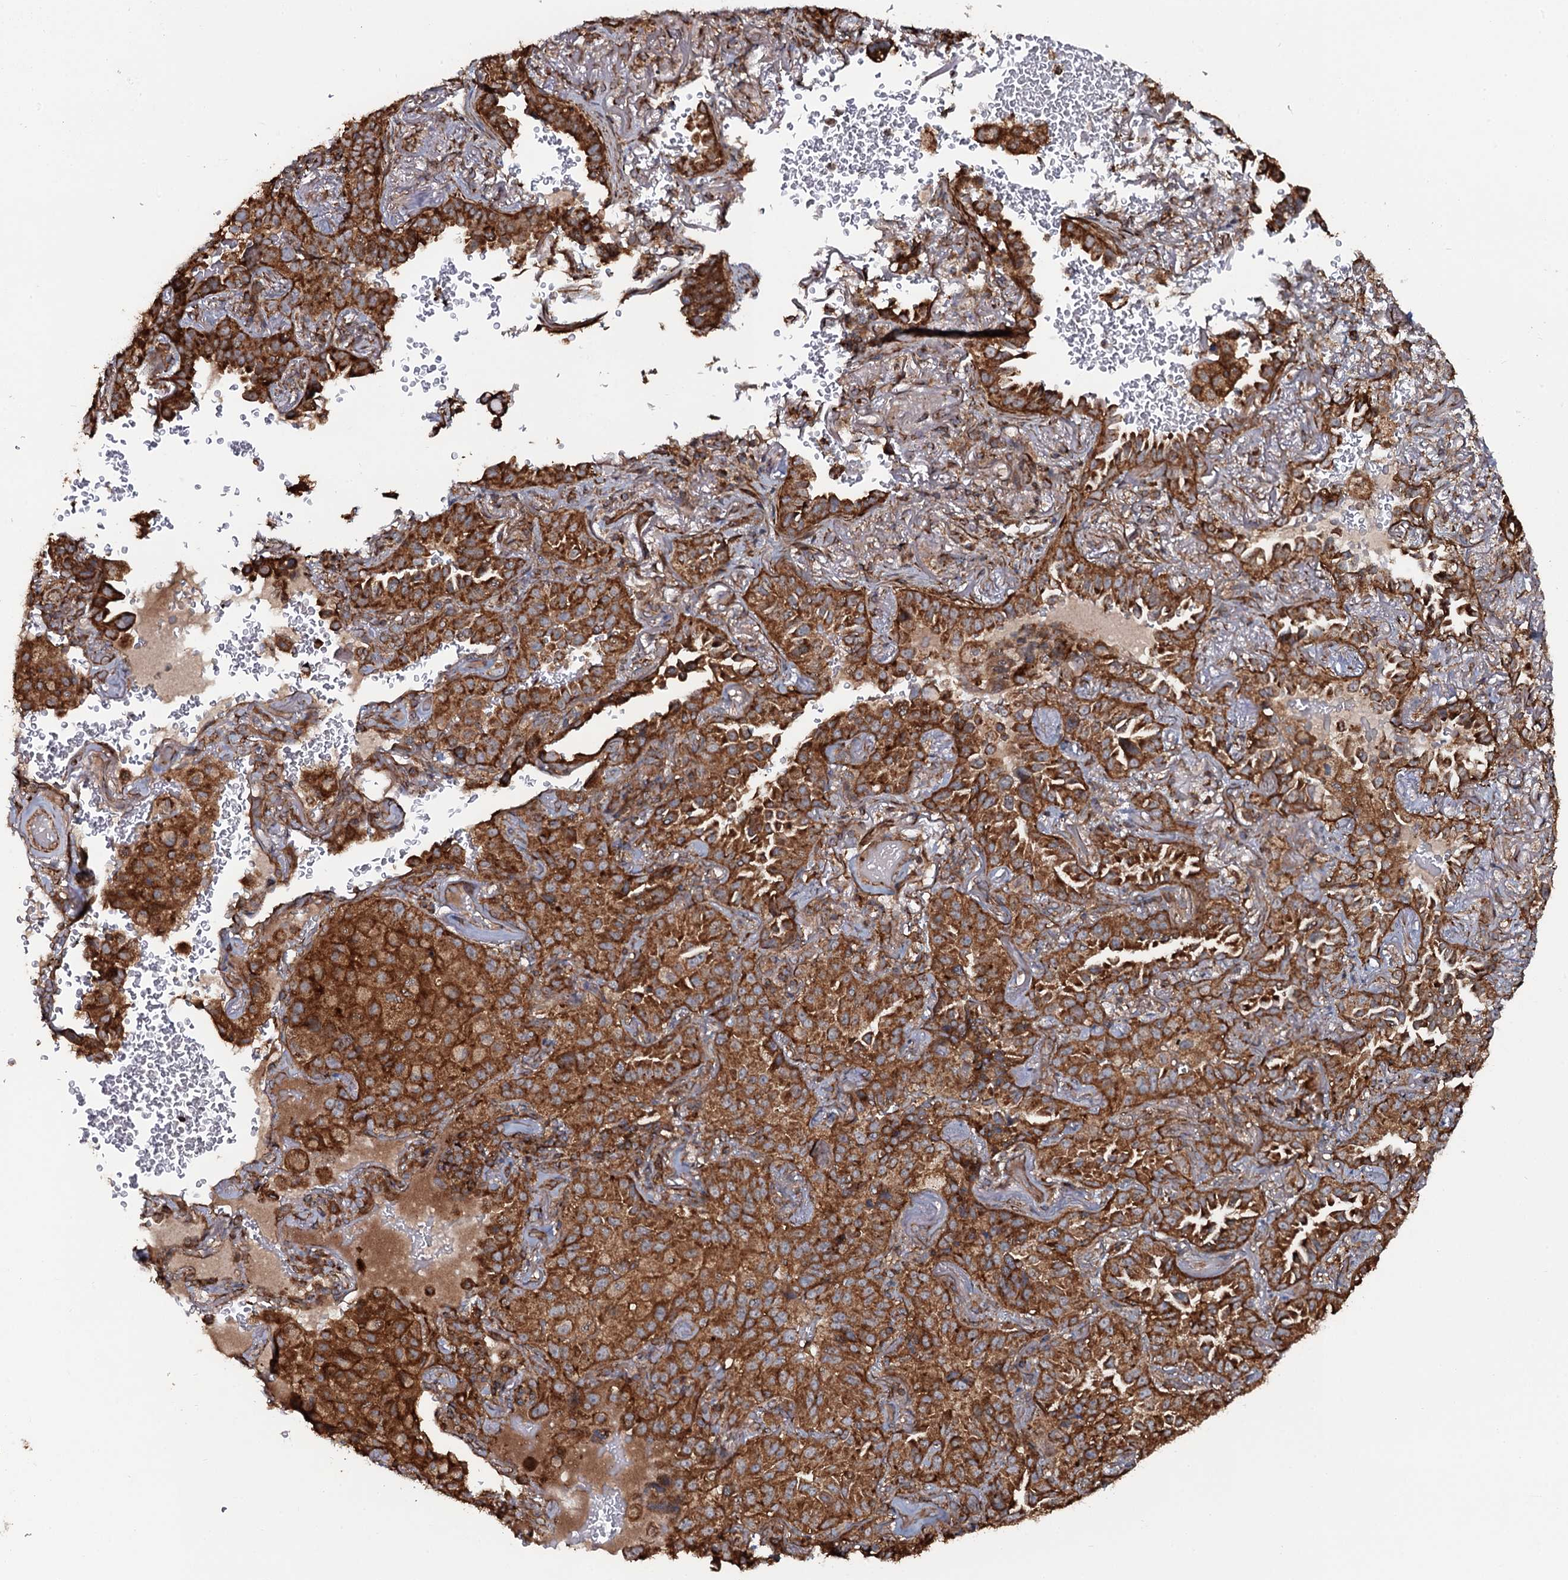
{"staining": {"intensity": "strong", "quantity": ">75%", "location": "cytoplasmic/membranous"}, "tissue": "lung cancer", "cell_type": "Tumor cells", "image_type": "cancer", "snomed": [{"axis": "morphology", "description": "Adenocarcinoma, NOS"}, {"axis": "topography", "description": "Lung"}], "caption": "Immunohistochemistry (DAB) staining of lung adenocarcinoma demonstrates strong cytoplasmic/membranous protein expression in about >75% of tumor cells.", "gene": "VWA8", "patient": {"sex": "female", "age": 69}}